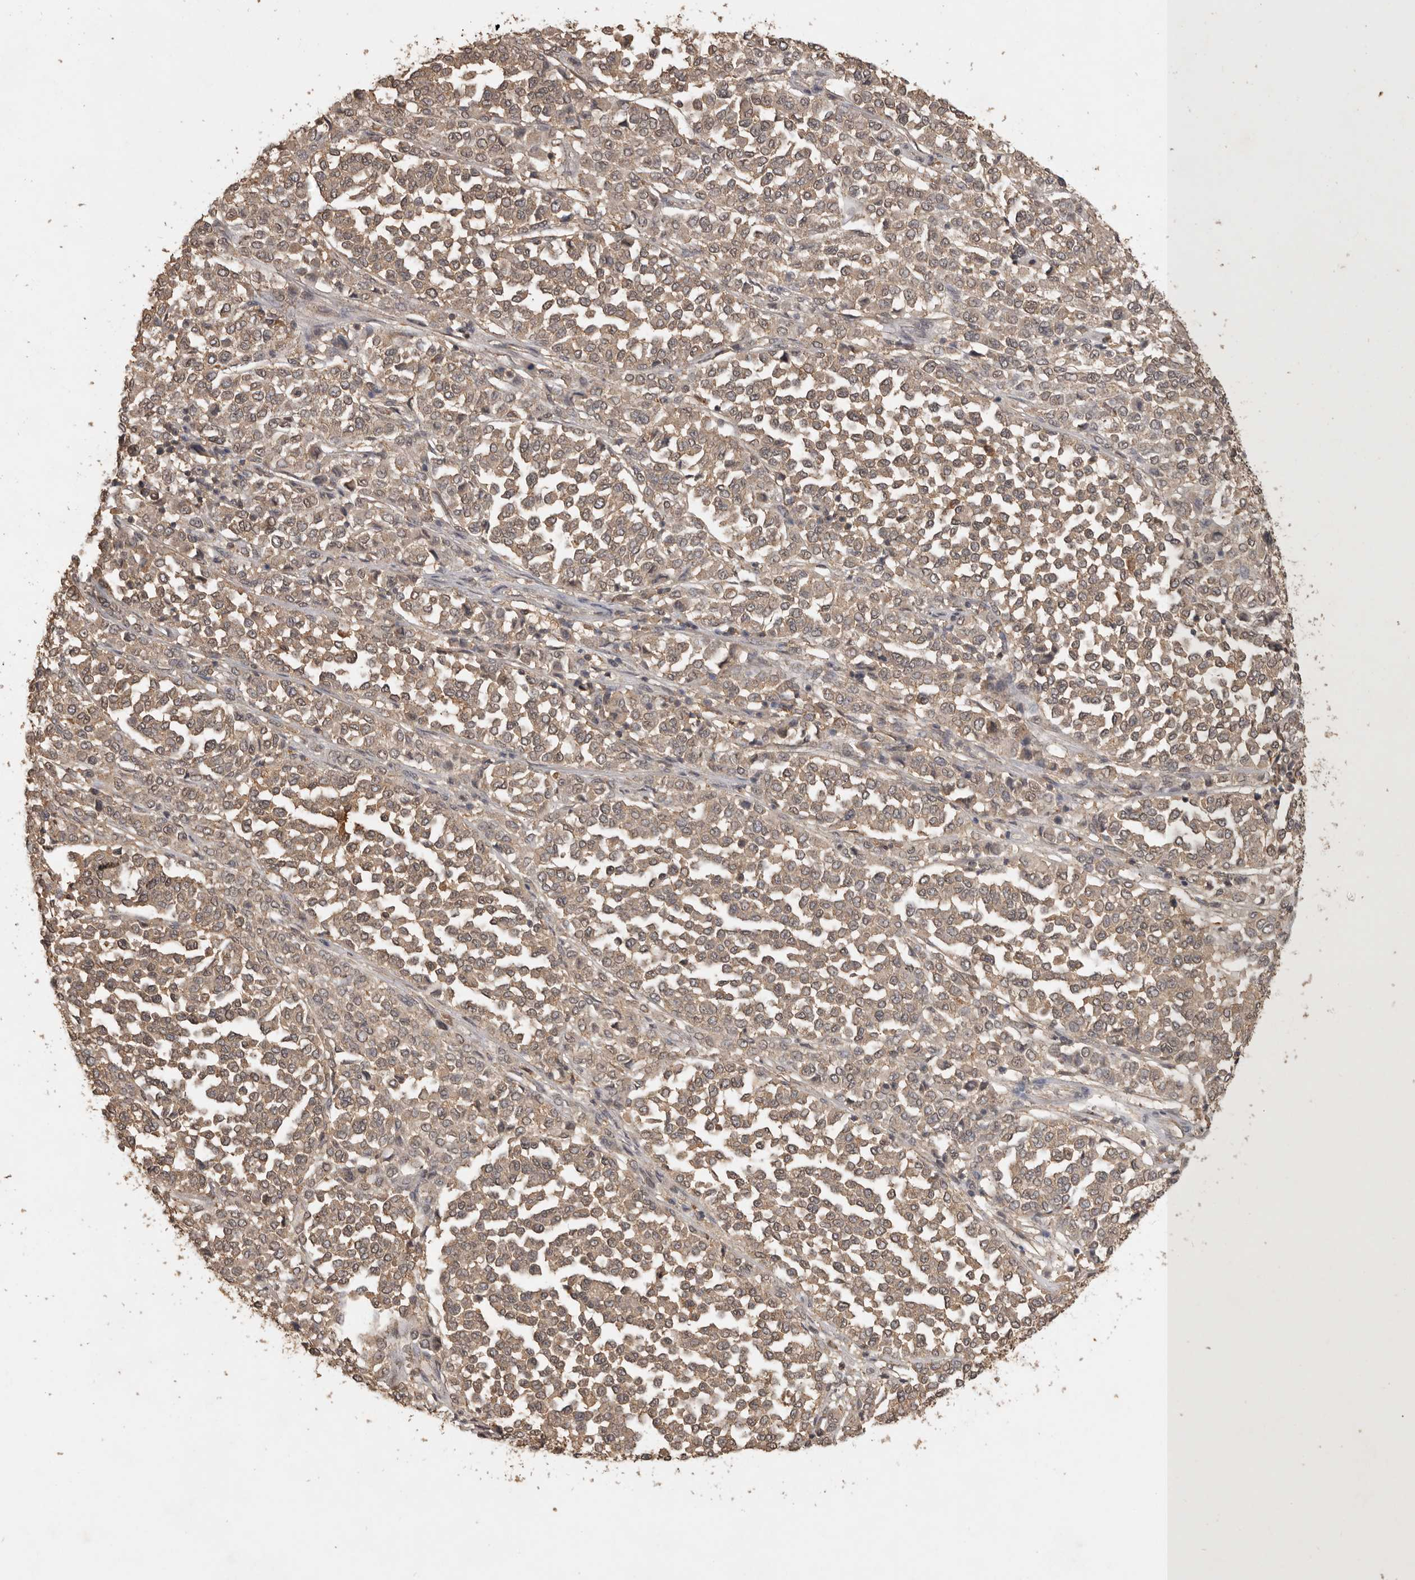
{"staining": {"intensity": "weak", "quantity": ">75%", "location": "cytoplasmic/membranous"}, "tissue": "melanoma", "cell_type": "Tumor cells", "image_type": "cancer", "snomed": [{"axis": "morphology", "description": "Malignant melanoma, Metastatic site"}, {"axis": "topography", "description": "Pancreas"}], "caption": "The photomicrograph reveals immunohistochemical staining of melanoma. There is weak cytoplasmic/membranous staining is seen in about >75% of tumor cells.", "gene": "ADAMTS4", "patient": {"sex": "female", "age": 30}}